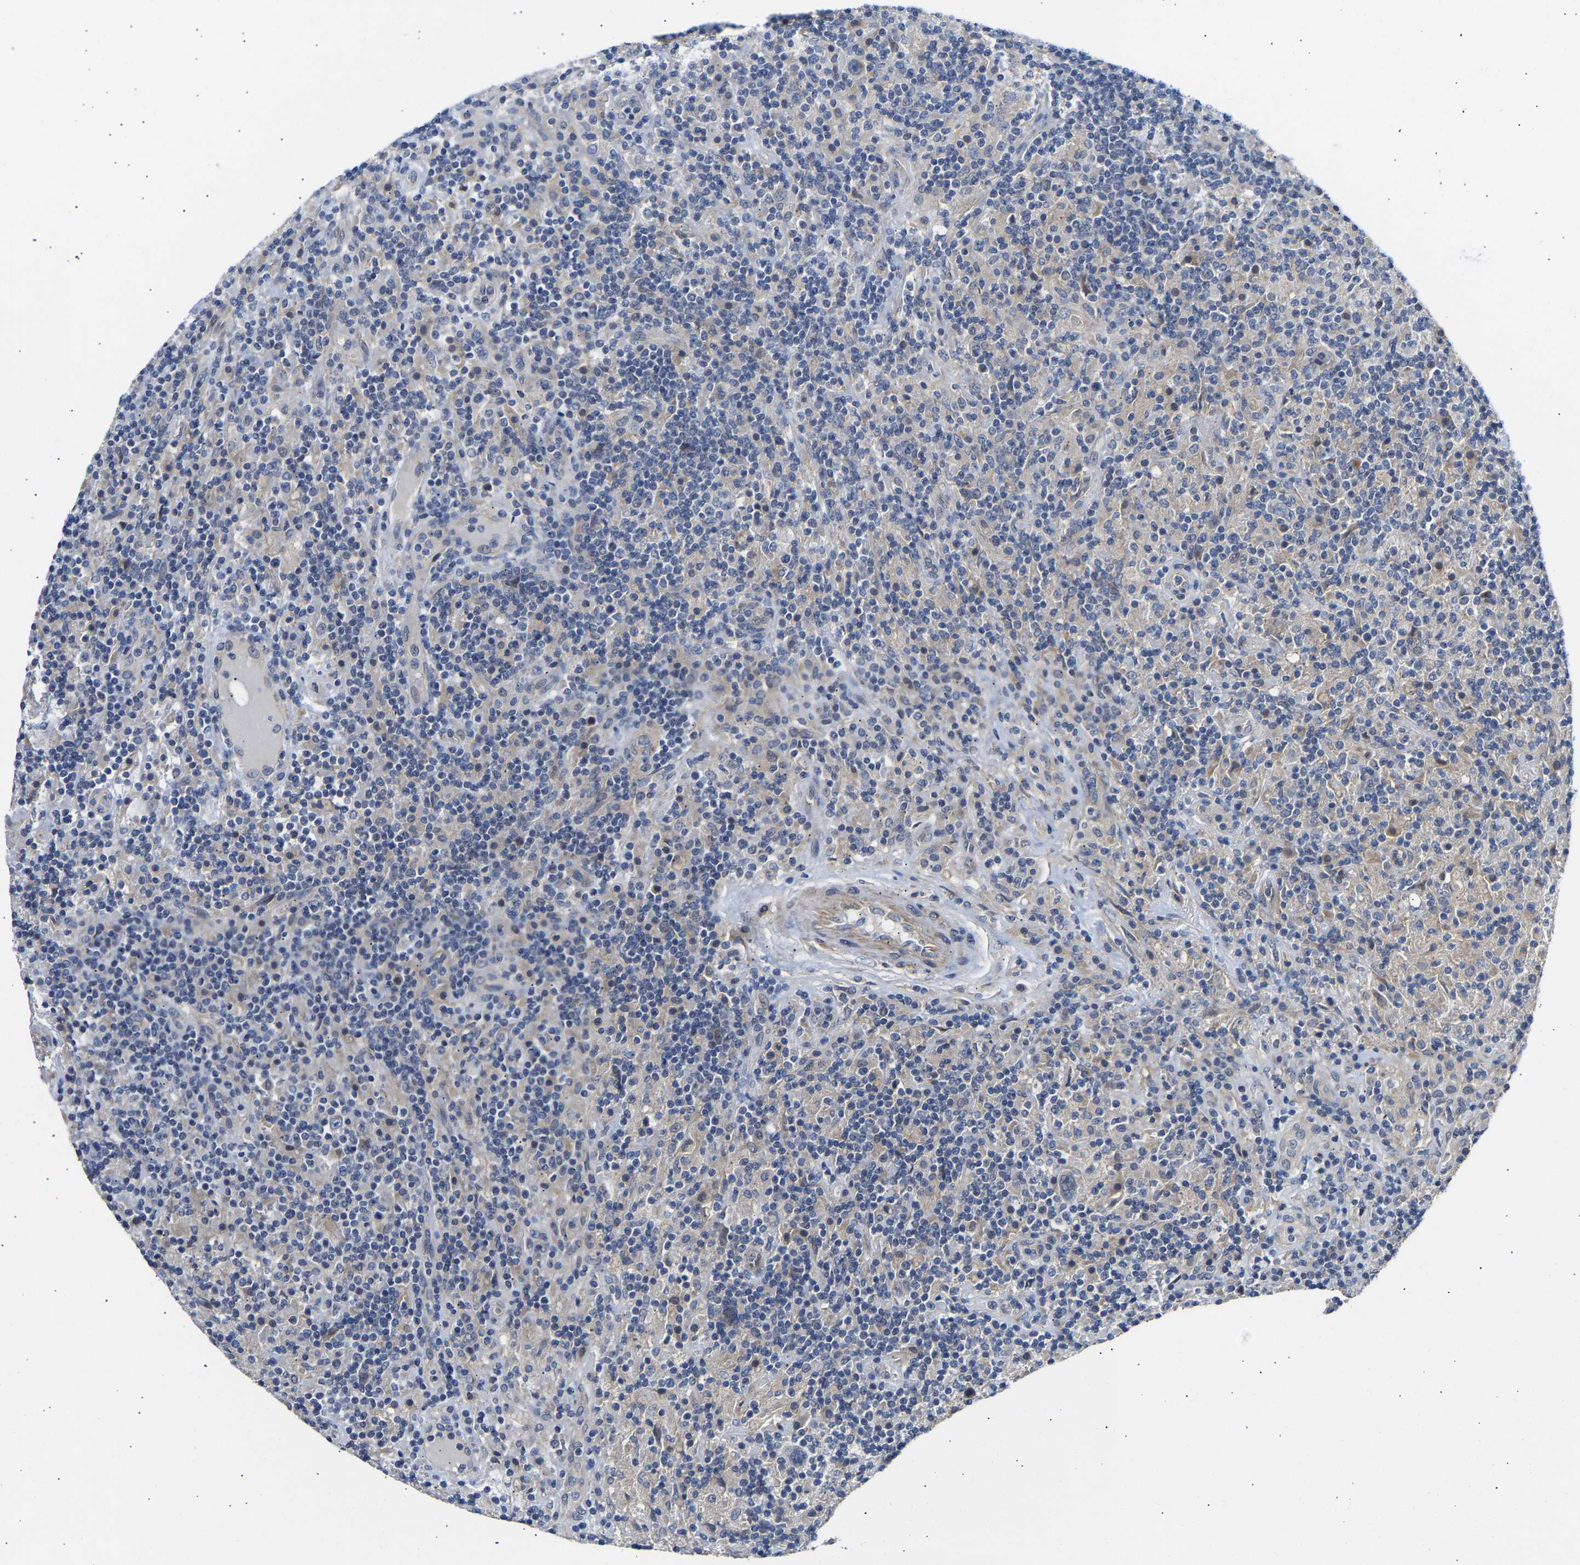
{"staining": {"intensity": "weak", "quantity": "<25%", "location": "cytoplasmic/membranous"}, "tissue": "lymphoma", "cell_type": "Tumor cells", "image_type": "cancer", "snomed": [{"axis": "morphology", "description": "Hodgkin's disease, NOS"}, {"axis": "topography", "description": "Lymph node"}], "caption": "Micrograph shows no significant protein expression in tumor cells of lymphoma.", "gene": "KASH5", "patient": {"sex": "male", "age": 70}}